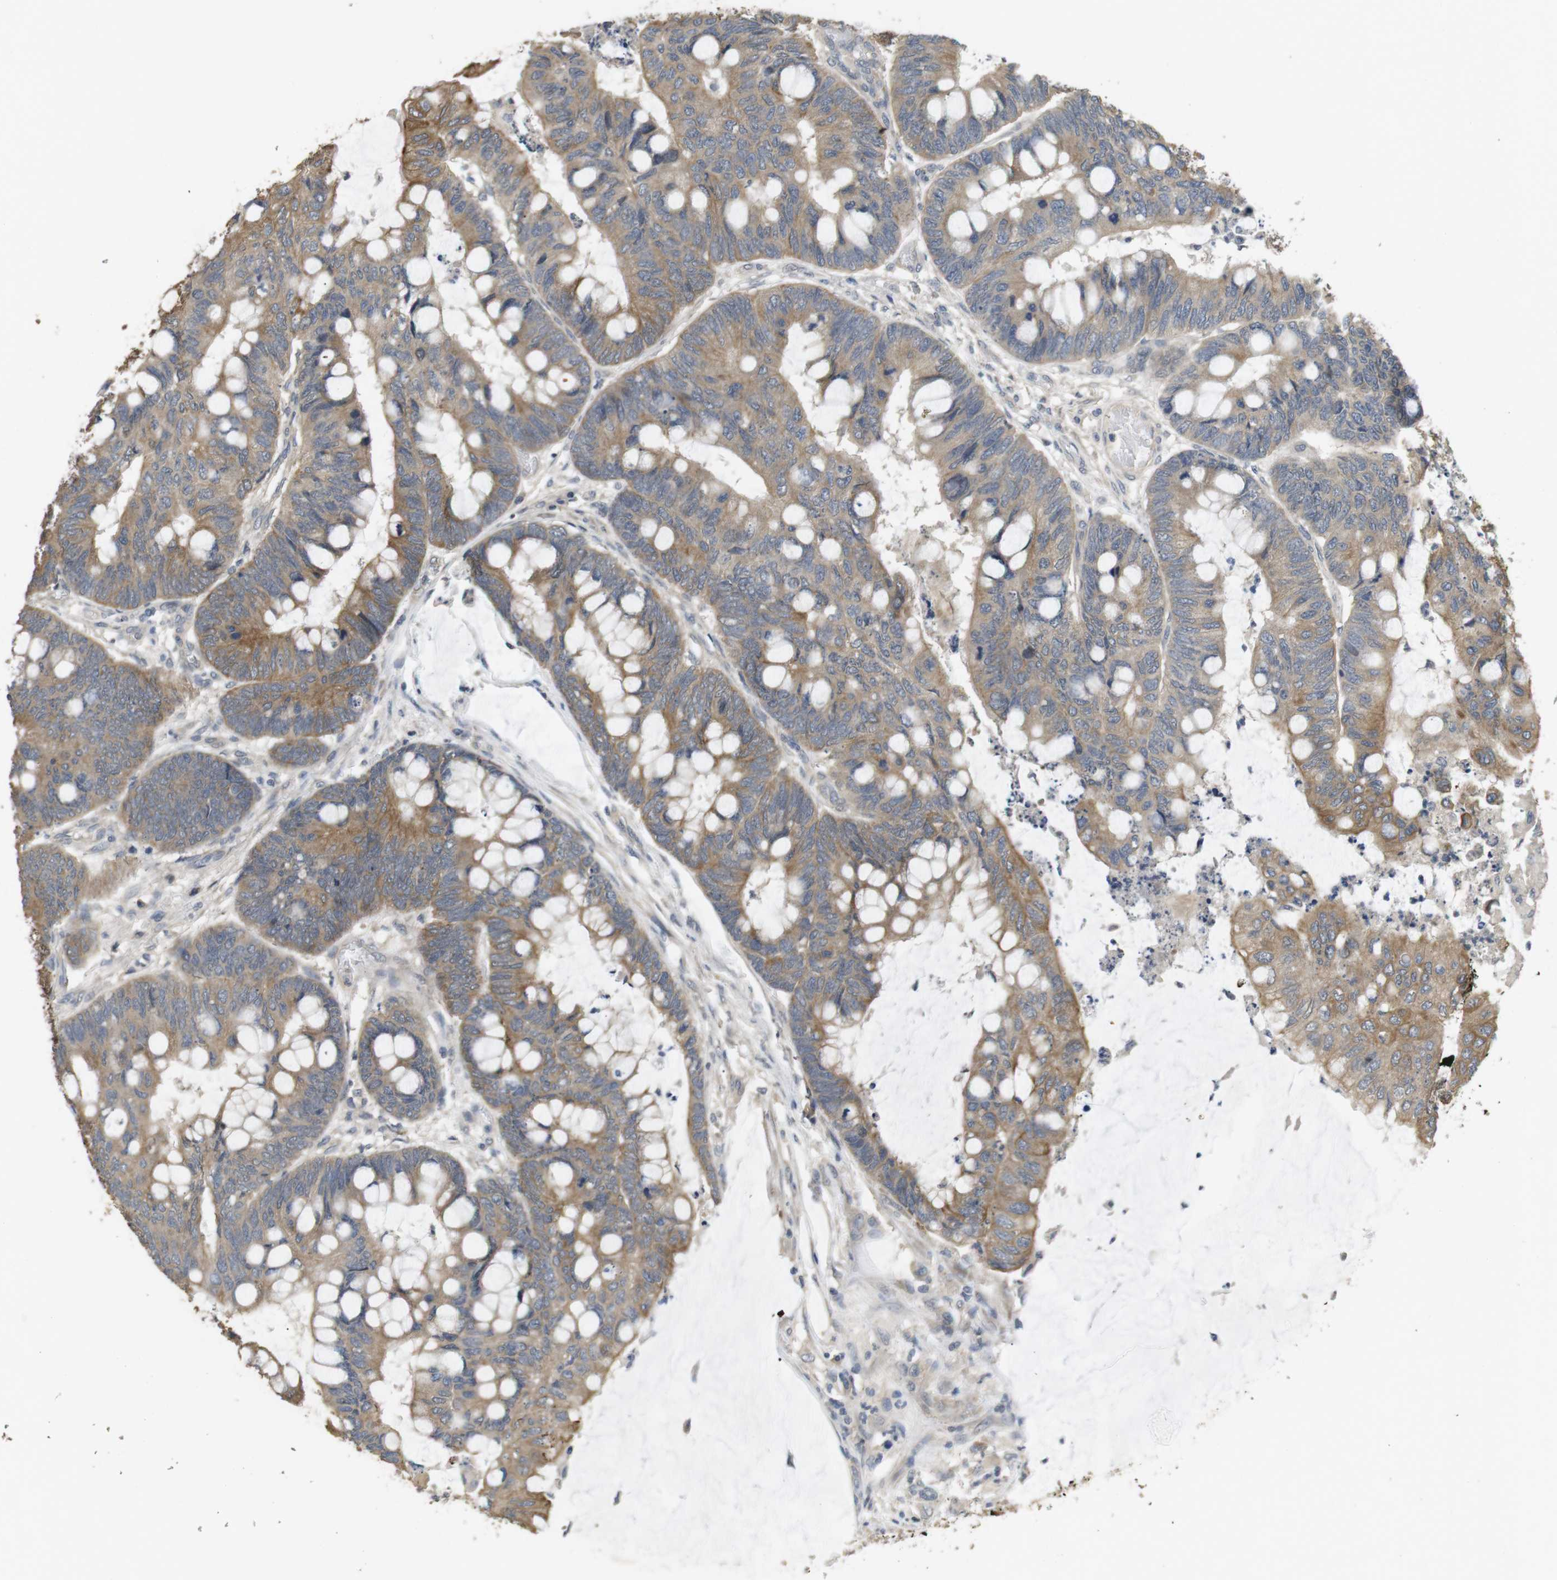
{"staining": {"intensity": "moderate", "quantity": ">75%", "location": "cytoplasmic/membranous"}, "tissue": "colorectal cancer", "cell_type": "Tumor cells", "image_type": "cancer", "snomed": [{"axis": "morphology", "description": "Normal tissue, NOS"}, {"axis": "morphology", "description": "Adenocarcinoma, NOS"}, {"axis": "topography", "description": "Rectum"}], "caption": "Adenocarcinoma (colorectal) was stained to show a protein in brown. There is medium levels of moderate cytoplasmic/membranous positivity in about >75% of tumor cells. (DAB (3,3'-diaminobenzidine) = brown stain, brightfield microscopy at high magnification).", "gene": "ADGRL3", "patient": {"sex": "male", "age": 92}}